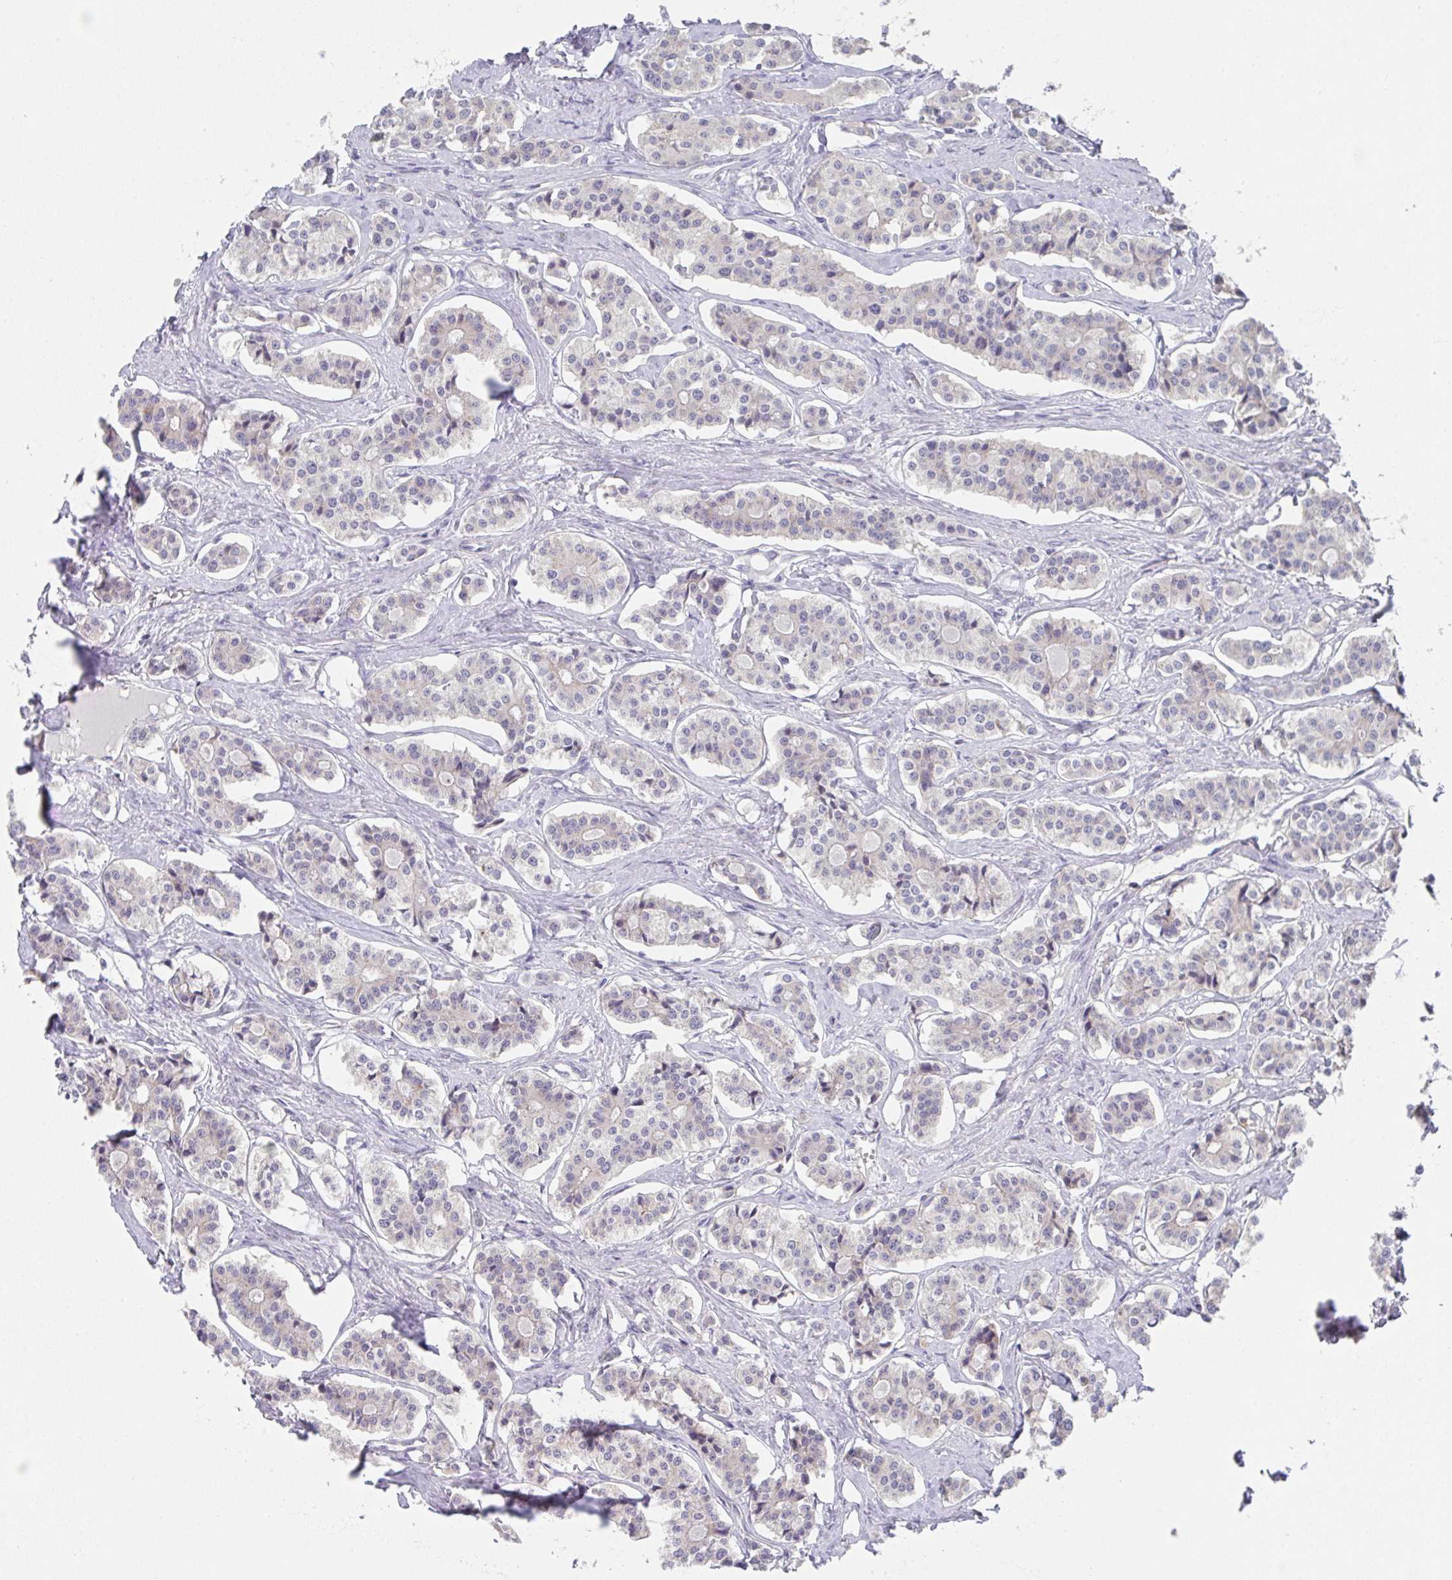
{"staining": {"intensity": "negative", "quantity": "none", "location": "none"}, "tissue": "carcinoid", "cell_type": "Tumor cells", "image_type": "cancer", "snomed": [{"axis": "morphology", "description": "Carcinoid, malignant, NOS"}, {"axis": "topography", "description": "Small intestine"}], "caption": "There is no significant positivity in tumor cells of carcinoid (malignant).", "gene": "TSPAN31", "patient": {"sex": "male", "age": 63}}